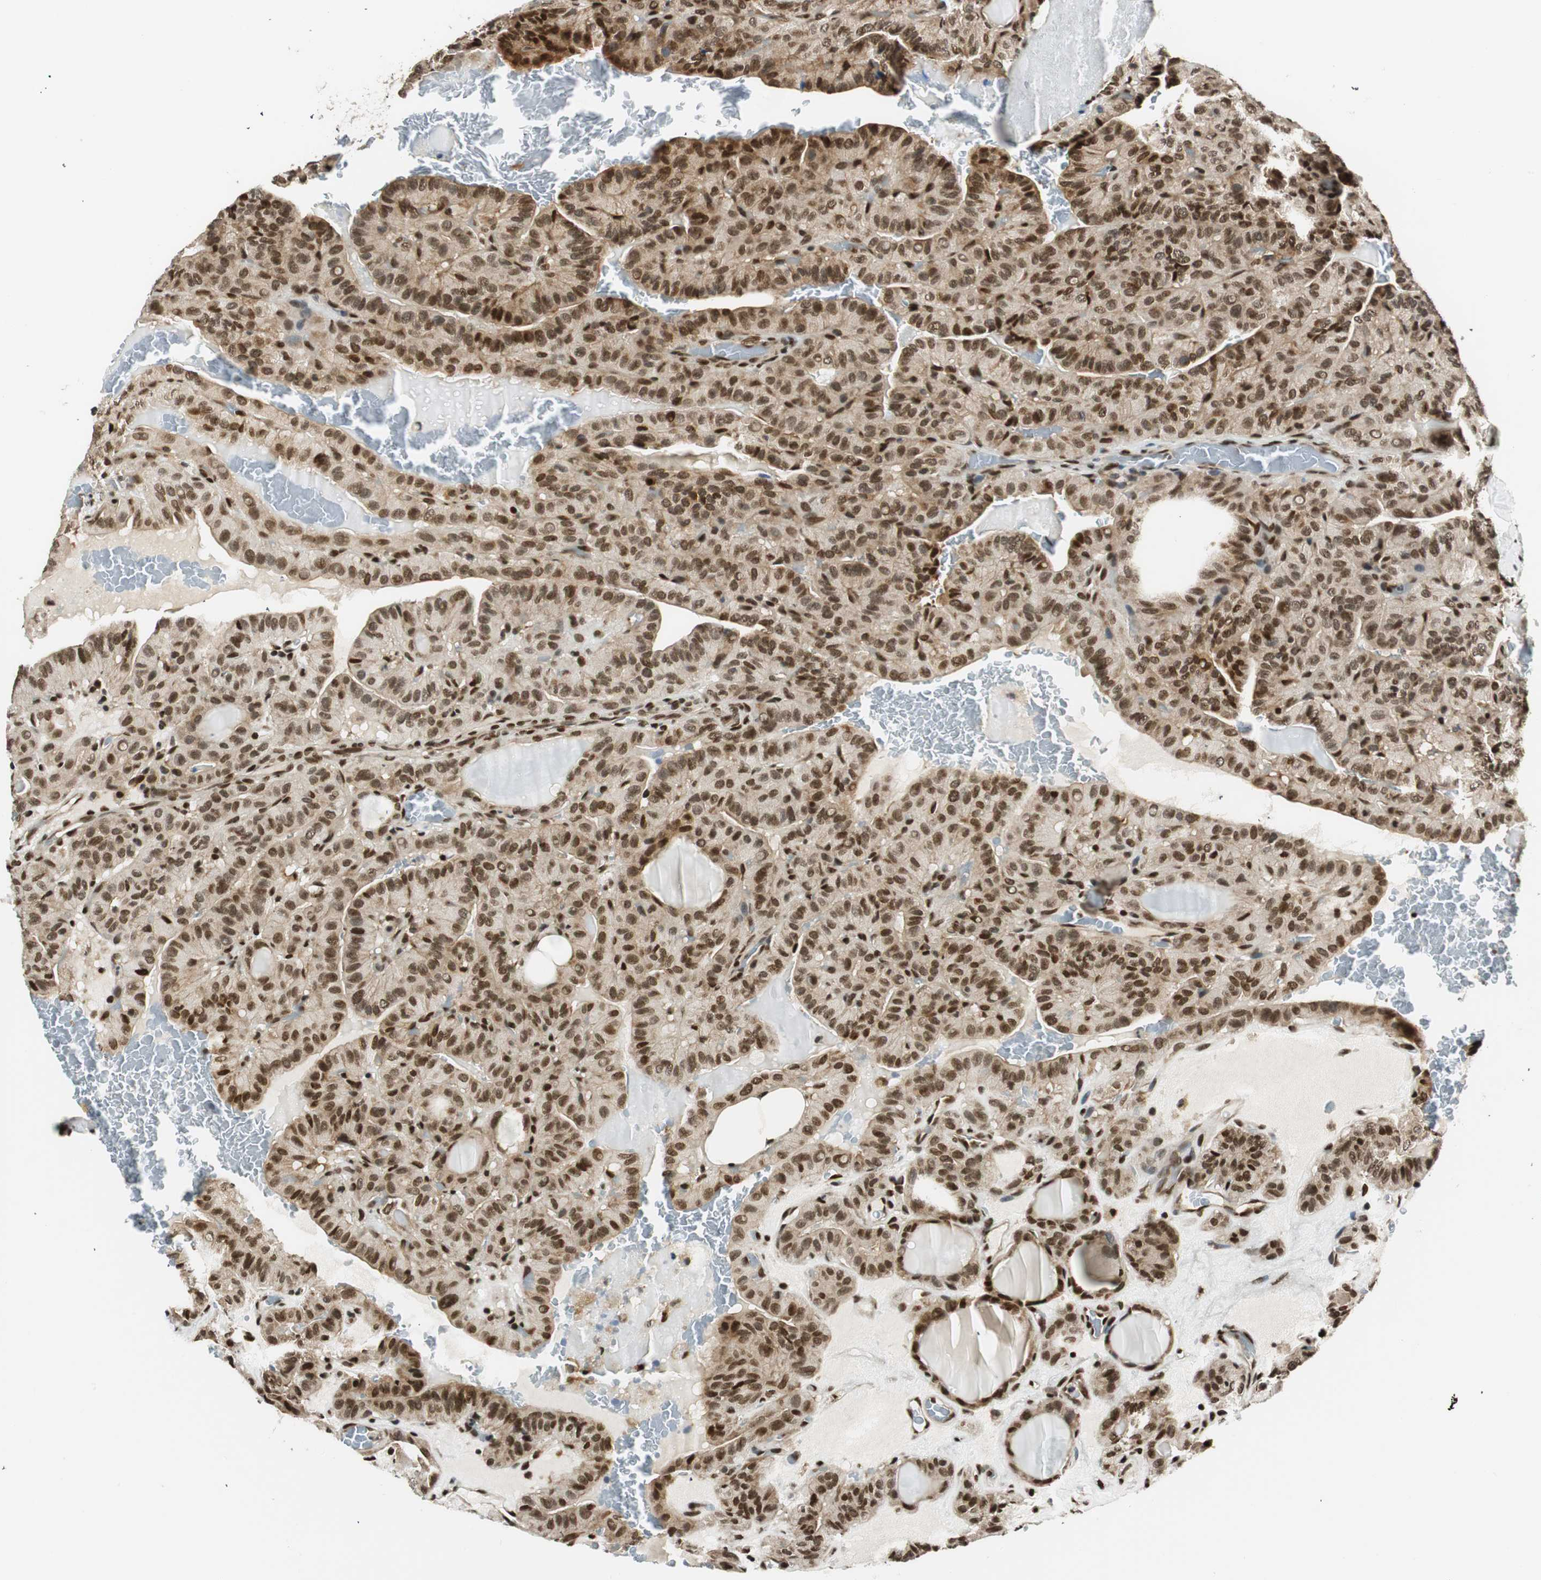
{"staining": {"intensity": "moderate", "quantity": ">75%", "location": "nuclear"}, "tissue": "thyroid cancer", "cell_type": "Tumor cells", "image_type": "cancer", "snomed": [{"axis": "morphology", "description": "Papillary adenocarcinoma, NOS"}, {"axis": "topography", "description": "Thyroid gland"}], "caption": "Immunohistochemistry of human papillary adenocarcinoma (thyroid) demonstrates medium levels of moderate nuclear positivity in approximately >75% of tumor cells.", "gene": "RING1", "patient": {"sex": "male", "age": 77}}